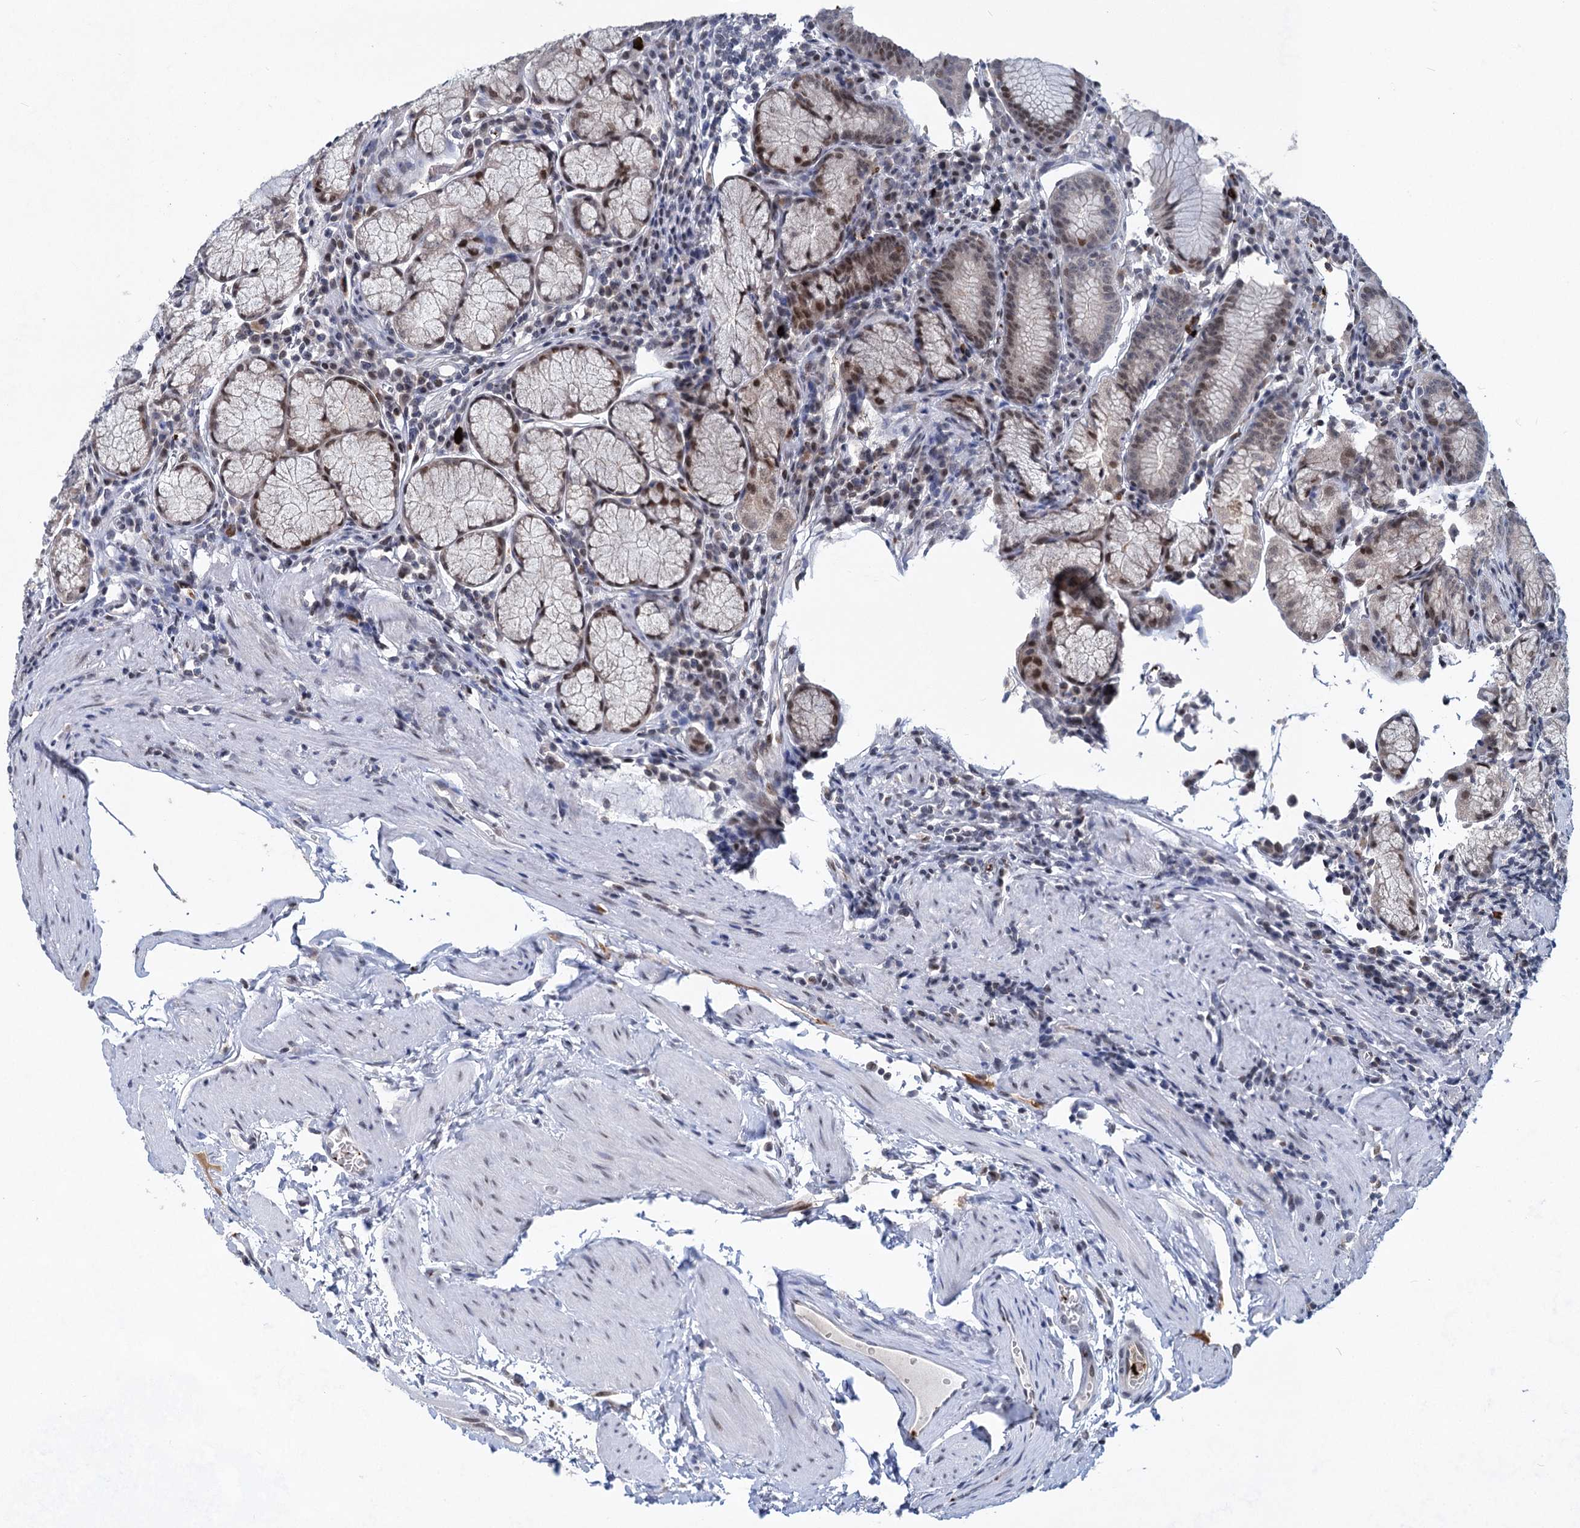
{"staining": {"intensity": "moderate", "quantity": "25%-75%", "location": "cytoplasmic/membranous,nuclear"}, "tissue": "stomach", "cell_type": "Glandular cells", "image_type": "normal", "snomed": [{"axis": "morphology", "description": "Normal tissue, NOS"}, {"axis": "topography", "description": "Stomach"}], "caption": "Moderate cytoplasmic/membranous,nuclear expression for a protein is present in about 25%-75% of glandular cells of unremarkable stomach using immunohistochemistry.", "gene": "MON2", "patient": {"sex": "male", "age": 55}}